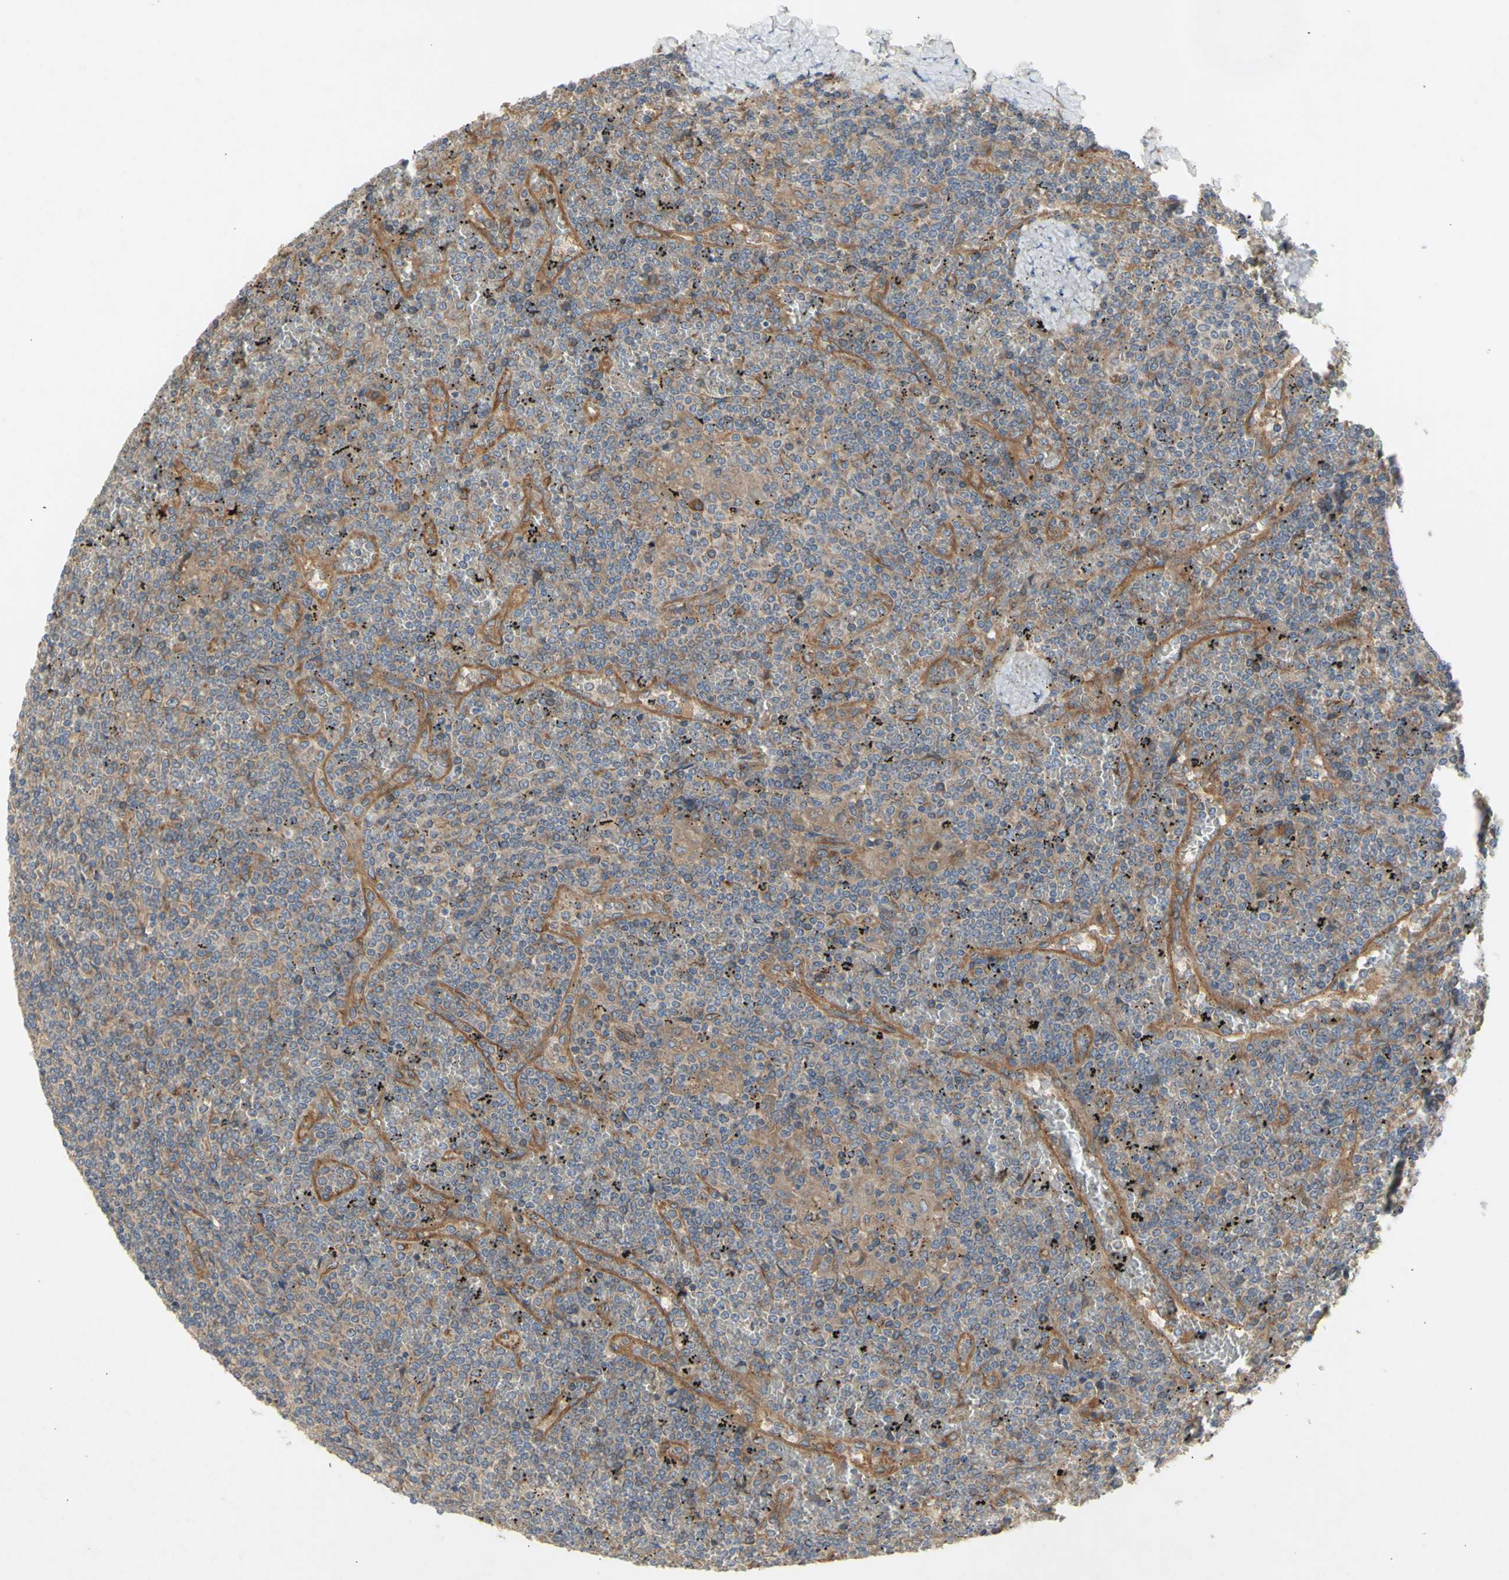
{"staining": {"intensity": "negative", "quantity": "none", "location": "none"}, "tissue": "lymphoma", "cell_type": "Tumor cells", "image_type": "cancer", "snomed": [{"axis": "morphology", "description": "Malignant lymphoma, non-Hodgkin's type, Low grade"}, {"axis": "topography", "description": "Spleen"}], "caption": "Immunohistochemical staining of human lymphoma exhibits no significant positivity in tumor cells.", "gene": "KLC1", "patient": {"sex": "female", "age": 19}}